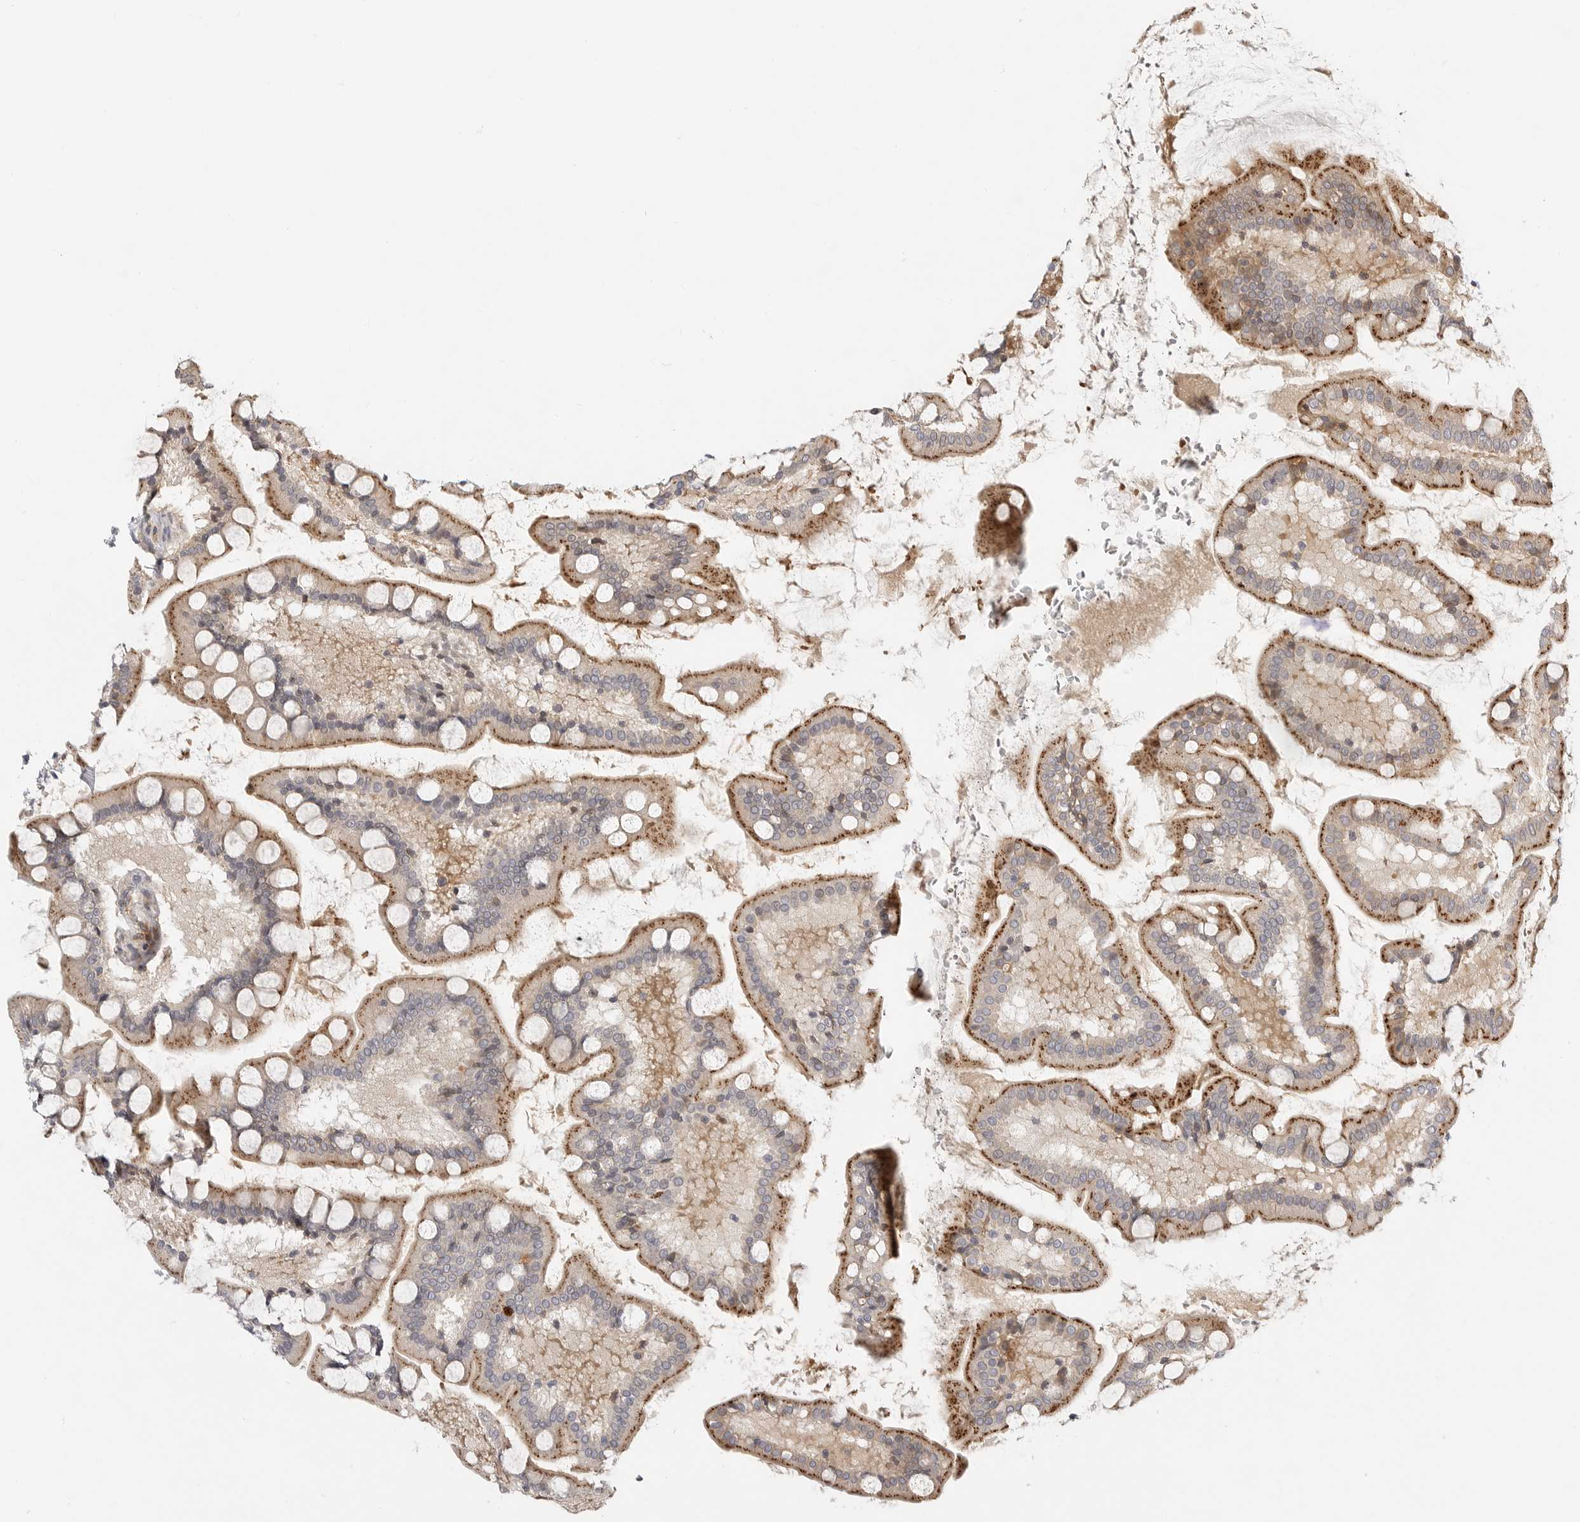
{"staining": {"intensity": "moderate", "quantity": ">75%", "location": "cytoplasmic/membranous,nuclear"}, "tissue": "small intestine", "cell_type": "Glandular cells", "image_type": "normal", "snomed": [{"axis": "morphology", "description": "Normal tissue, NOS"}, {"axis": "topography", "description": "Small intestine"}], "caption": "Moderate cytoplasmic/membranous,nuclear positivity for a protein is present in approximately >75% of glandular cells of normal small intestine using IHC.", "gene": "CSNK1G3", "patient": {"sex": "male", "age": 41}}